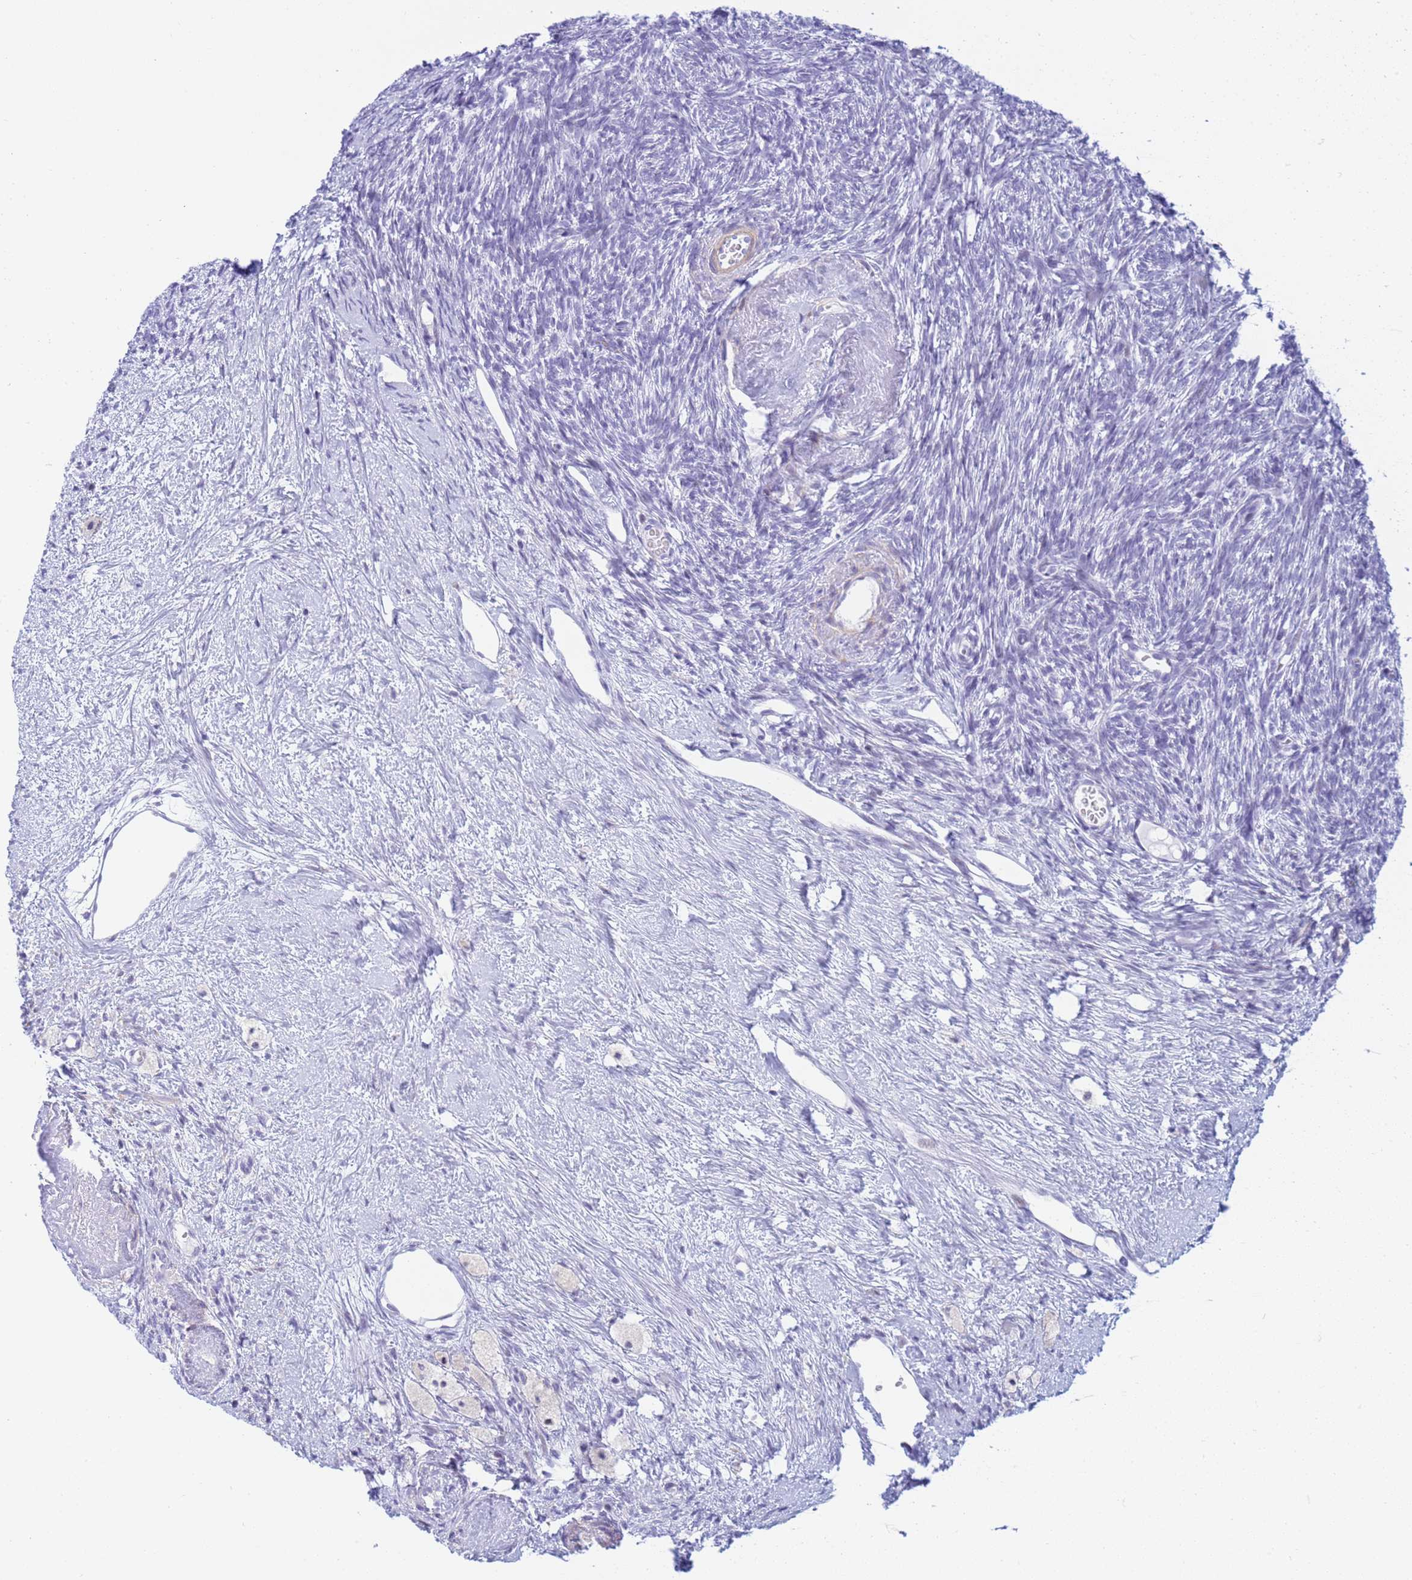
{"staining": {"intensity": "negative", "quantity": "none", "location": "none"}, "tissue": "ovary", "cell_type": "Follicle cells", "image_type": "normal", "snomed": [{"axis": "morphology", "description": "Normal tissue, NOS"}, {"axis": "topography", "description": "Ovary"}], "caption": "Immunohistochemistry of benign human ovary demonstrates no expression in follicle cells.", "gene": "SNX20", "patient": {"sex": "female", "age": 51}}